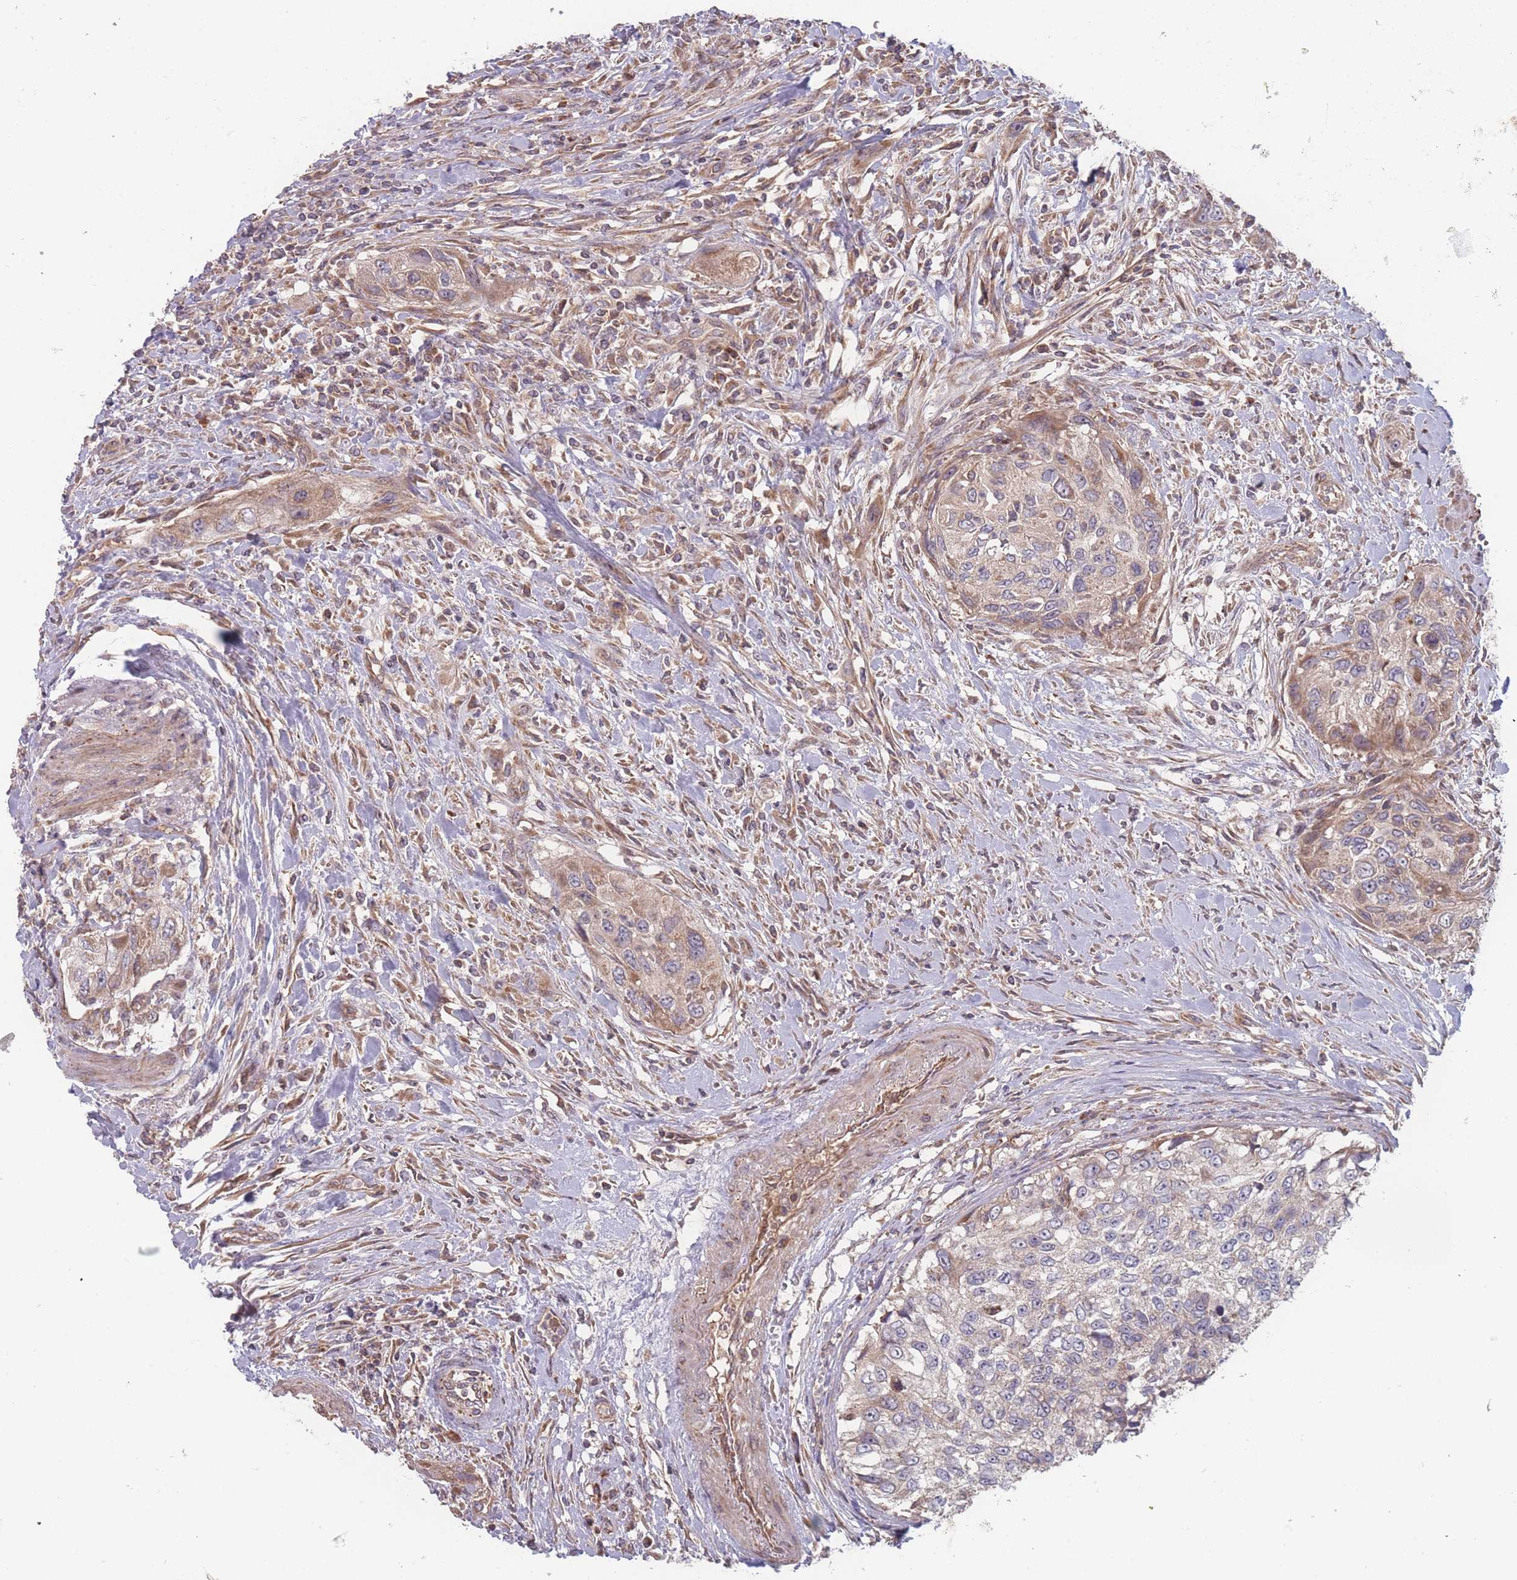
{"staining": {"intensity": "weak", "quantity": "25%-75%", "location": "cytoplasmic/membranous"}, "tissue": "urothelial cancer", "cell_type": "Tumor cells", "image_type": "cancer", "snomed": [{"axis": "morphology", "description": "Urothelial carcinoma, High grade"}, {"axis": "topography", "description": "Urinary bladder"}], "caption": "Protein staining by immunohistochemistry displays weak cytoplasmic/membranous positivity in approximately 25%-75% of tumor cells in urothelial cancer.", "gene": "ATP5MG", "patient": {"sex": "female", "age": 60}}